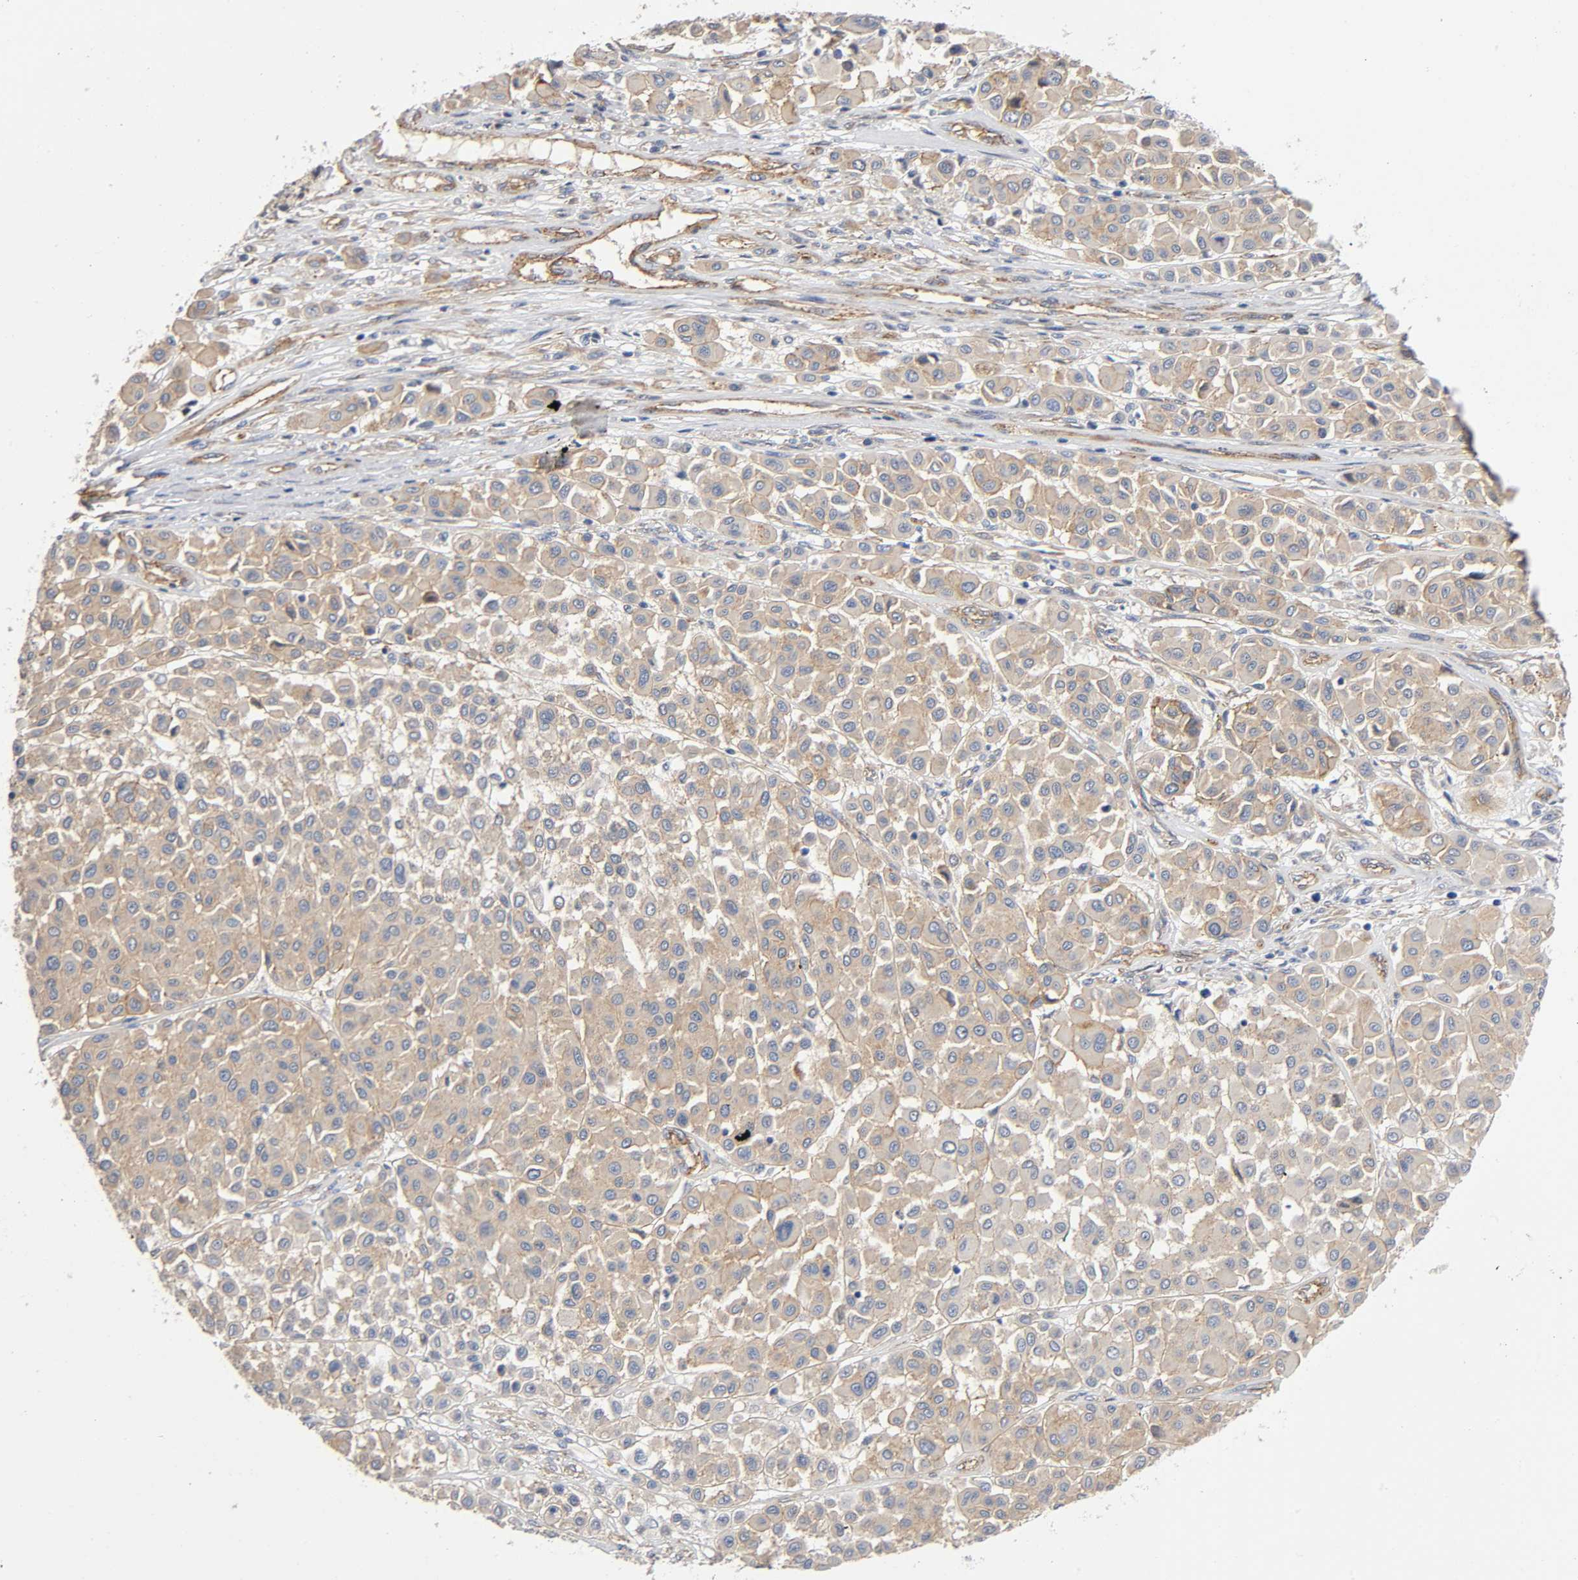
{"staining": {"intensity": "weak", "quantity": ">75%", "location": "cytoplasmic/membranous"}, "tissue": "melanoma", "cell_type": "Tumor cells", "image_type": "cancer", "snomed": [{"axis": "morphology", "description": "Malignant melanoma, Metastatic site"}, {"axis": "topography", "description": "Soft tissue"}], "caption": "High-power microscopy captured an immunohistochemistry (IHC) photomicrograph of malignant melanoma (metastatic site), revealing weak cytoplasmic/membranous positivity in about >75% of tumor cells.", "gene": "MARS1", "patient": {"sex": "male", "age": 41}}